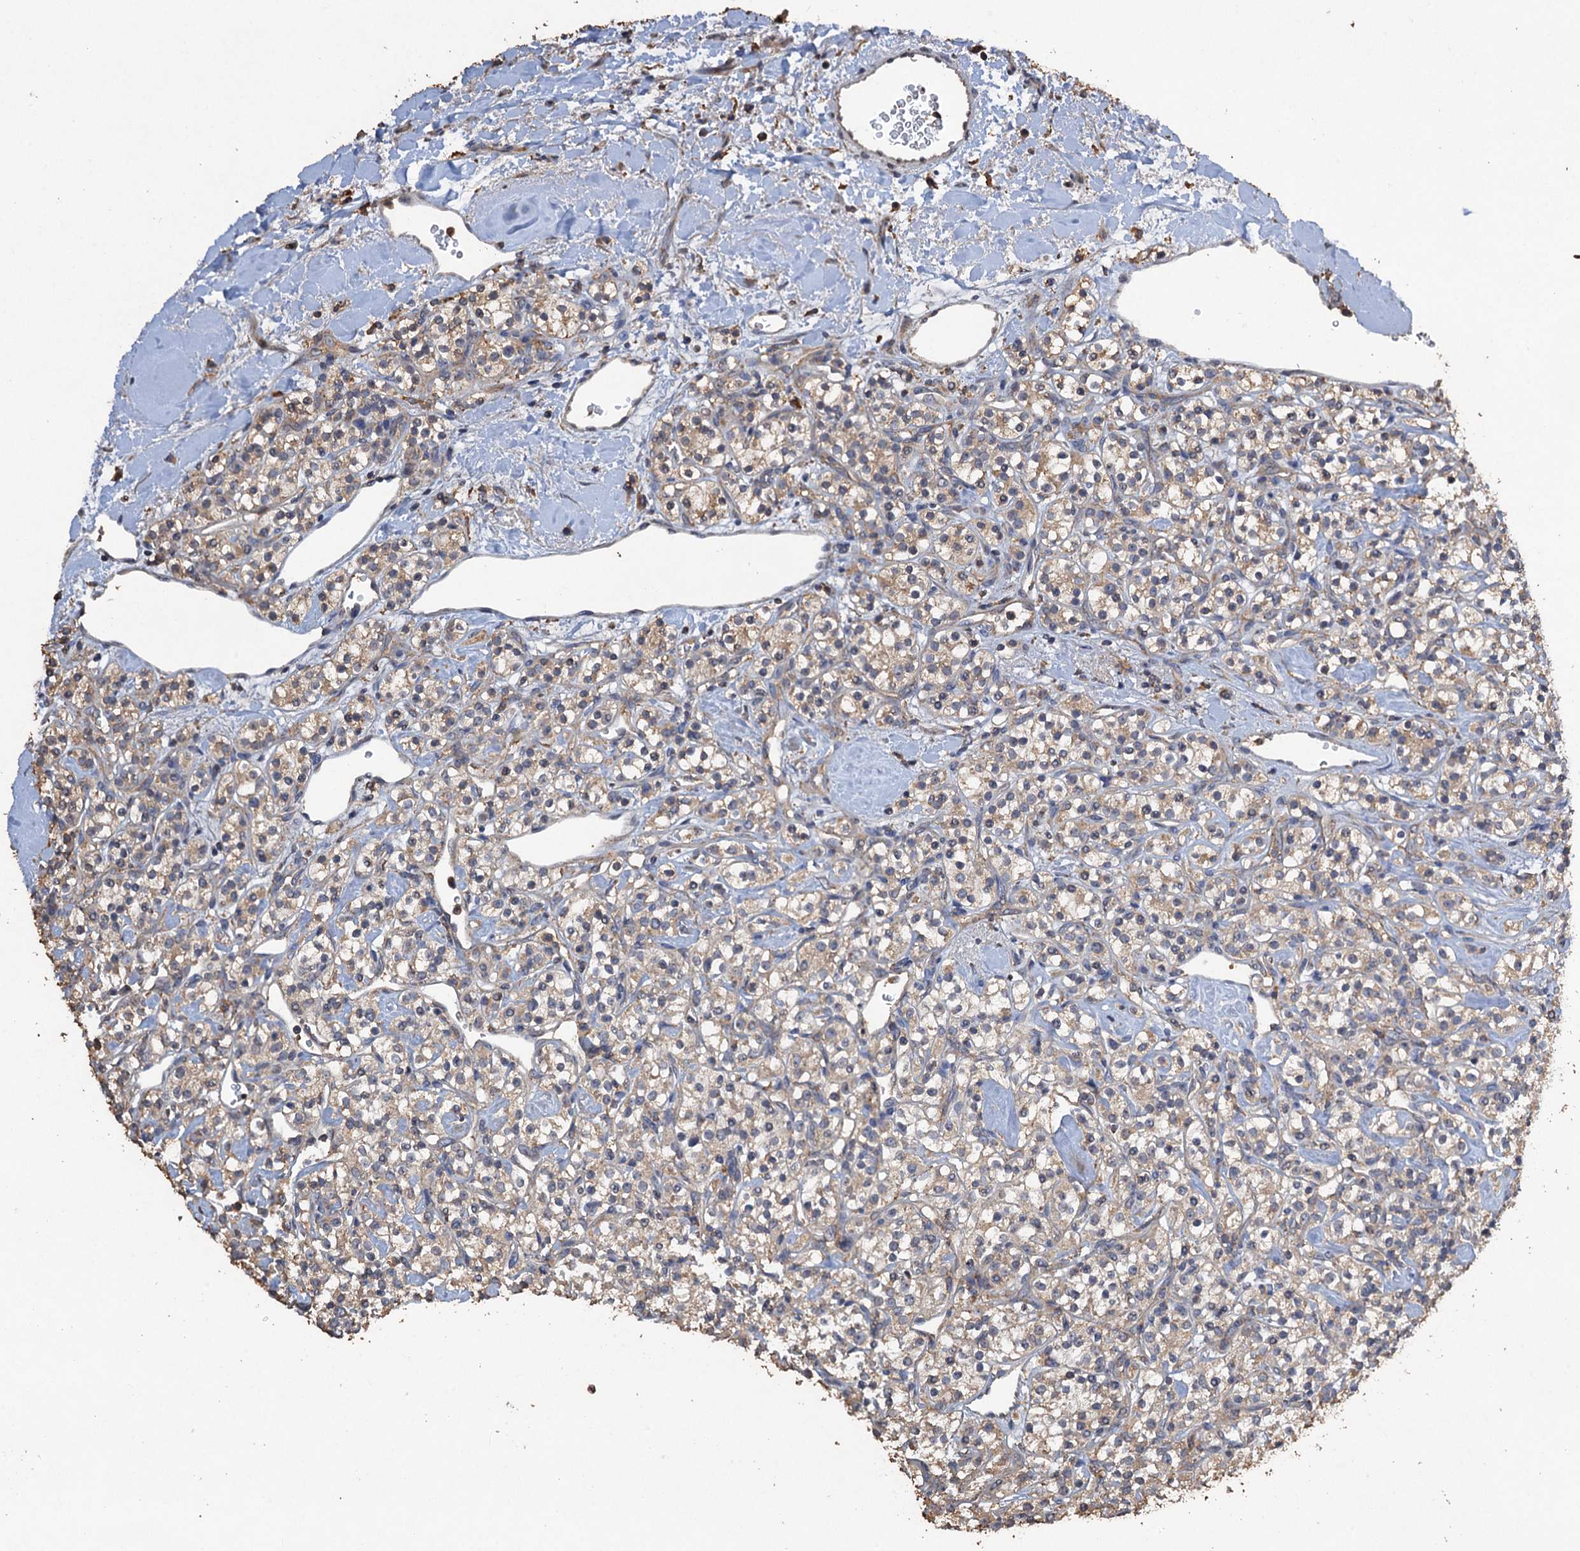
{"staining": {"intensity": "weak", "quantity": "25%-75%", "location": "cytoplasmic/membranous"}, "tissue": "renal cancer", "cell_type": "Tumor cells", "image_type": "cancer", "snomed": [{"axis": "morphology", "description": "Adenocarcinoma, NOS"}, {"axis": "topography", "description": "Kidney"}], "caption": "Immunohistochemical staining of renal cancer displays low levels of weak cytoplasmic/membranous positivity in about 25%-75% of tumor cells.", "gene": "SCUBE3", "patient": {"sex": "male", "age": 77}}